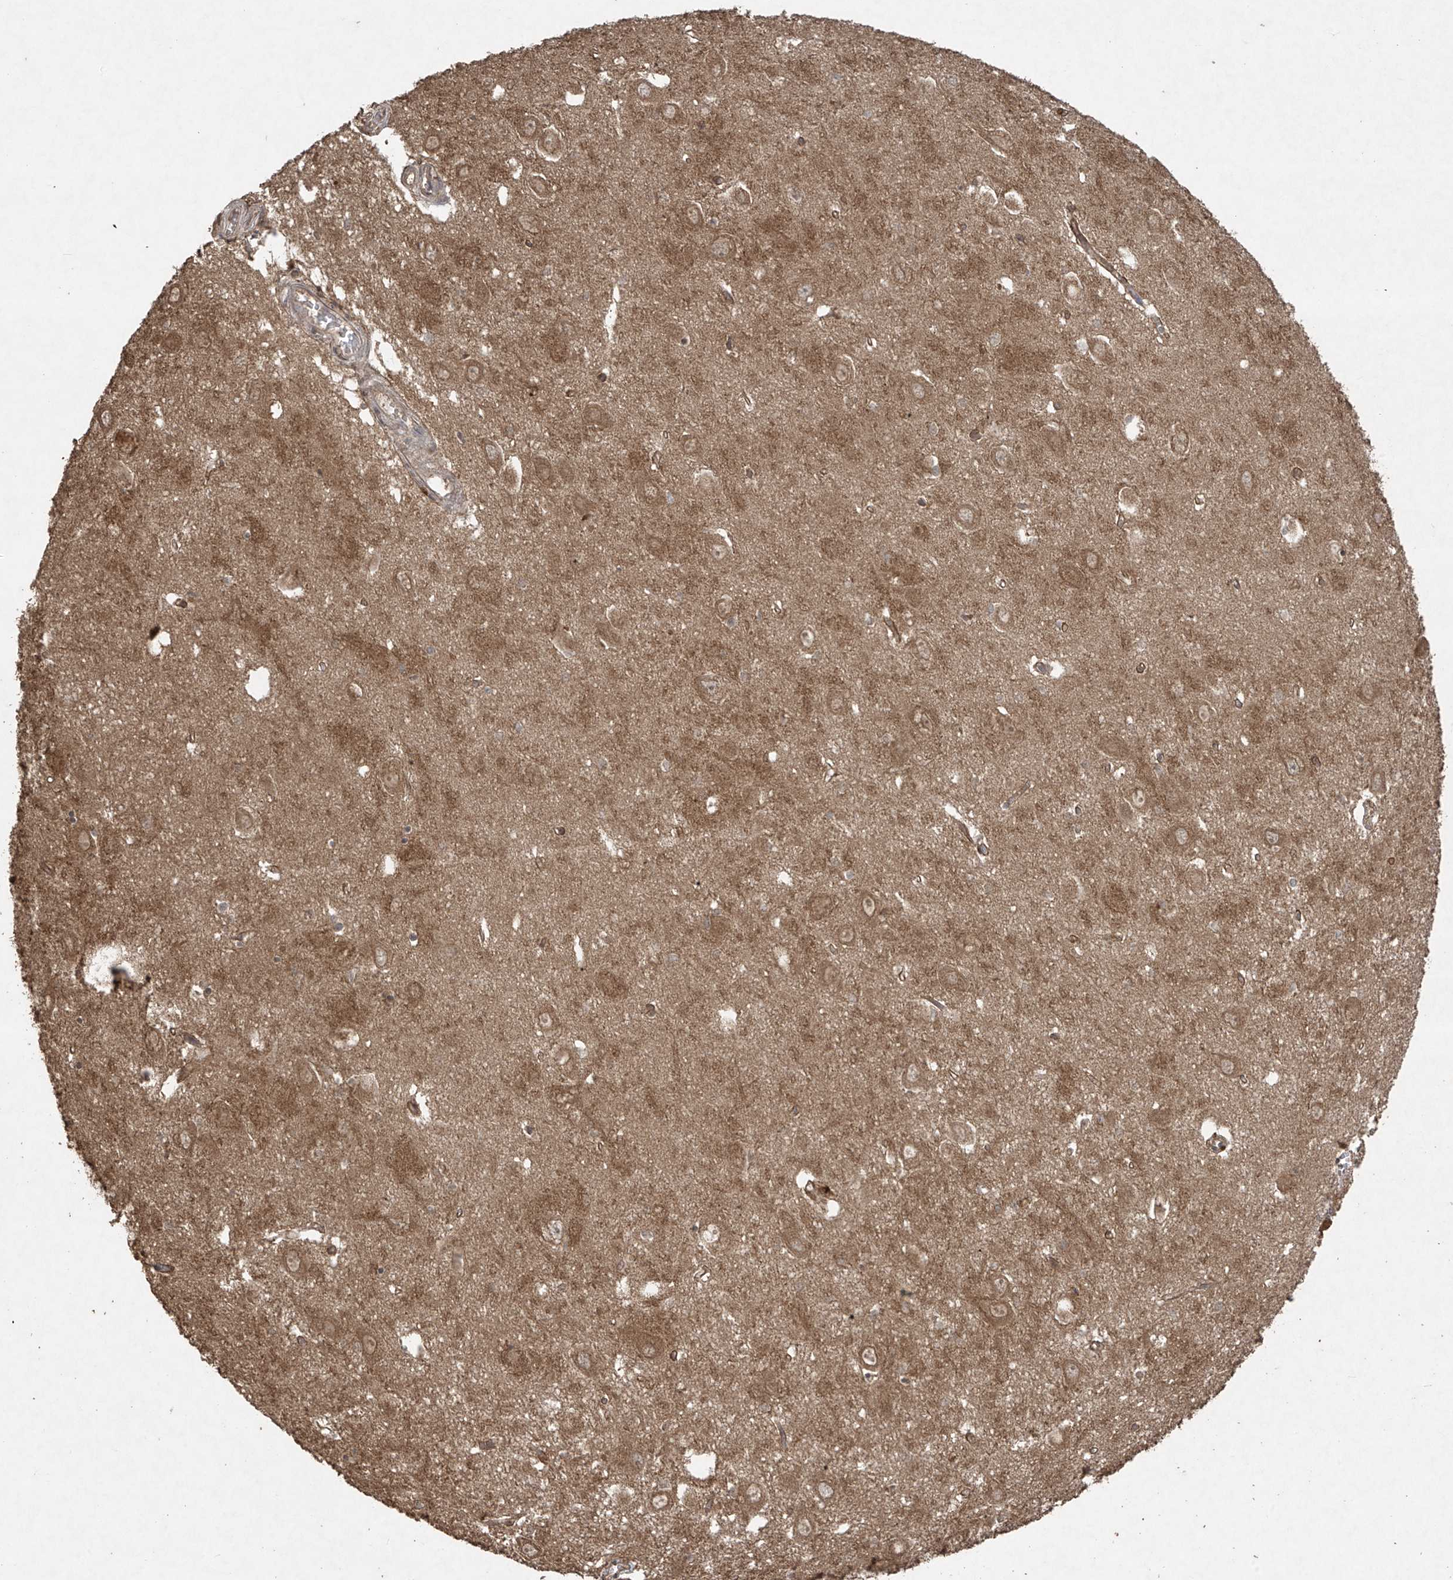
{"staining": {"intensity": "moderate", "quantity": "<25%", "location": "cytoplasmic/membranous"}, "tissue": "hippocampus", "cell_type": "Glial cells", "image_type": "normal", "snomed": [{"axis": "morphology", "description": "Normal tissue, NOS"}, {"axis": "topography", "description": "Hippocampus"}], "caption": "Immunohistochemistry of unremarkable human hippocampus demonstrates low levels of moderate cytoplasmic/membranous expression in approximately <25% of glial cells.", "gene": "PGPEP1", "patient": {"sex": "female", "age": 64}}